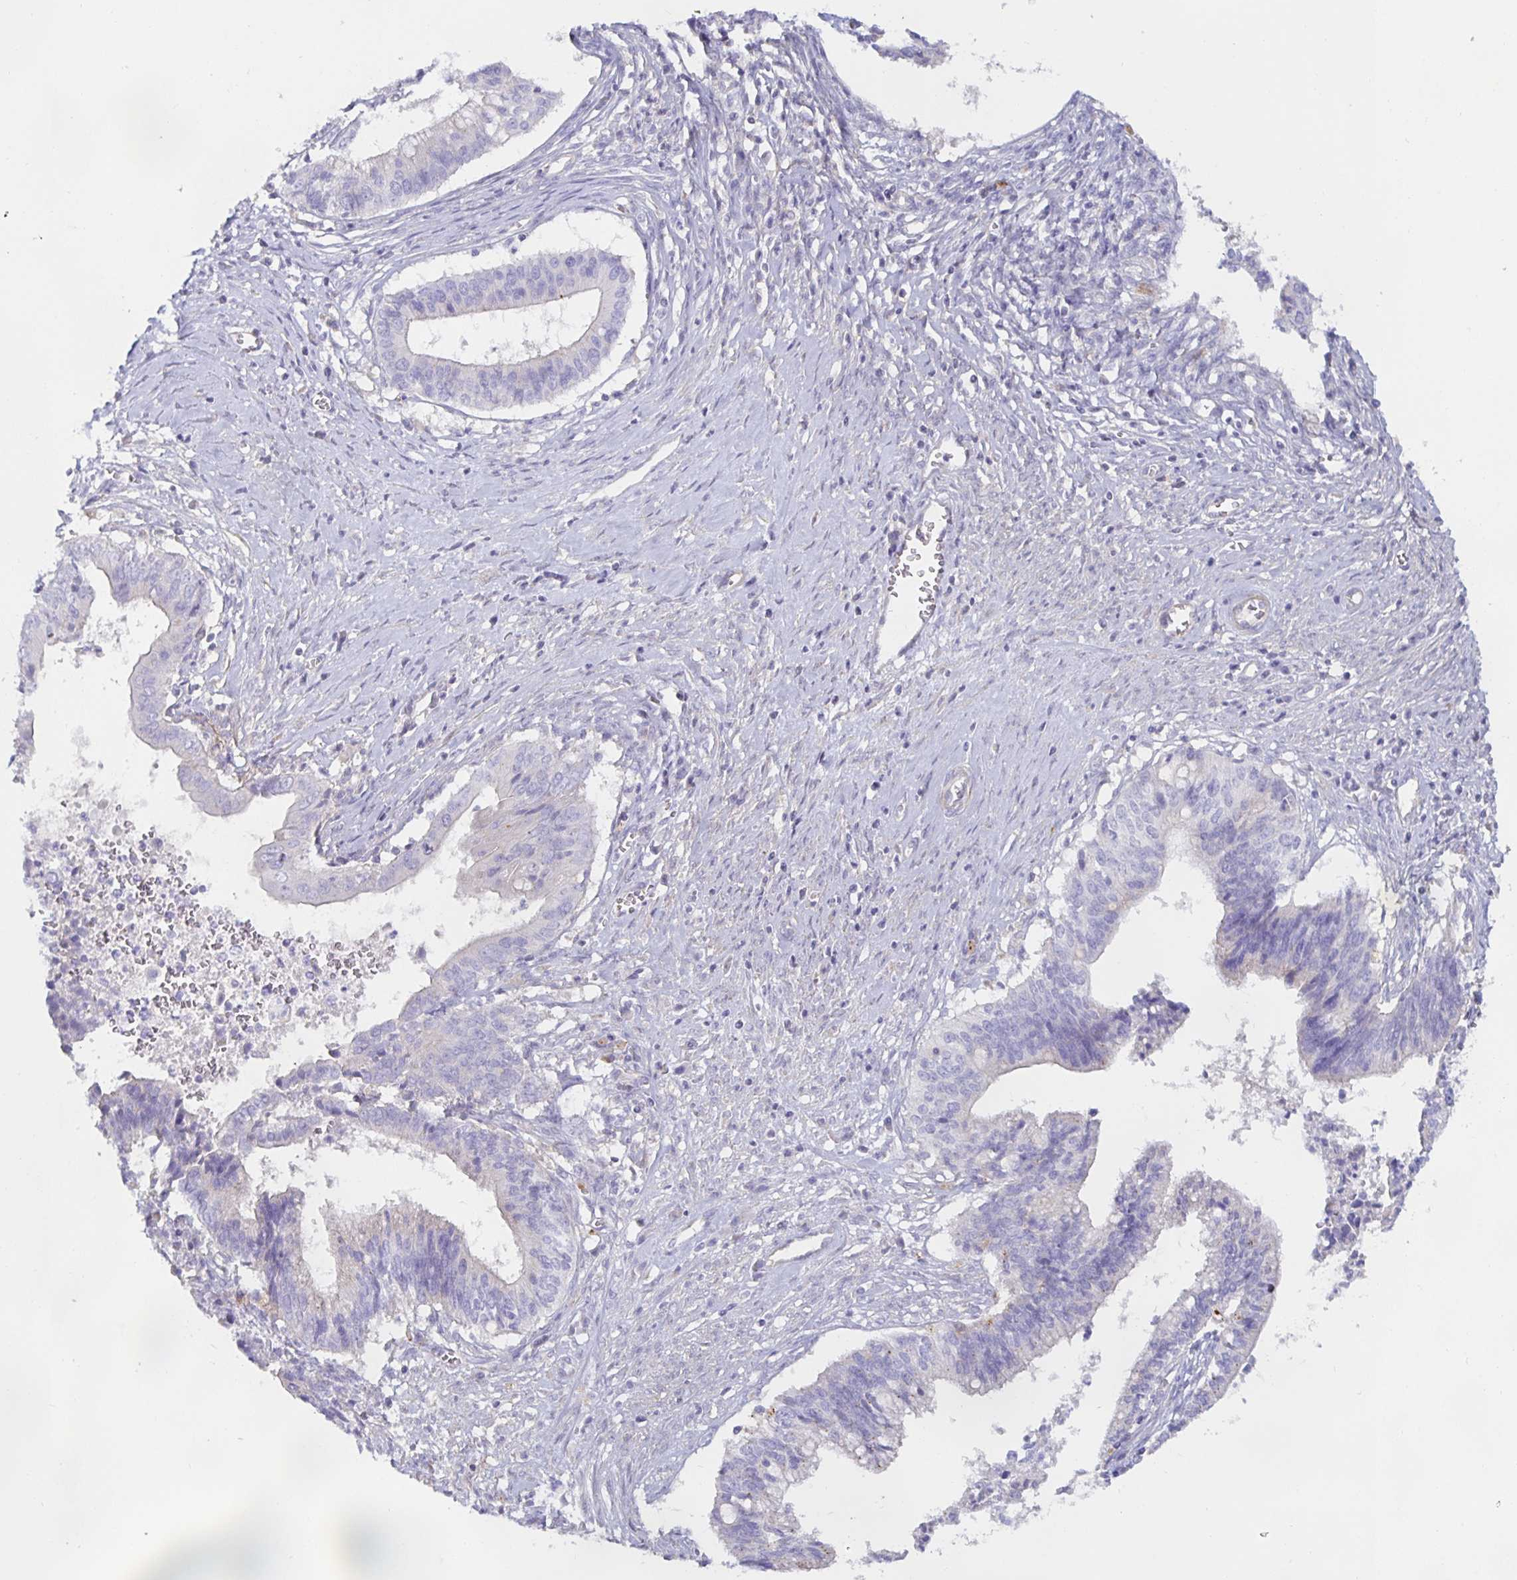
{"staining": {"intensity": "negative", "quantity": "none", "location": "none"}, "tissue": "cervical cancer", "cell_type": "Tumor cells", "image_type": "cancer", "snomed": [{"axis": "morphology", "description": "Adenocarcinoma, NOS"}, {"axis": "topography", "description": "Cervix"}], "caption": "Immunohistochemistry micrograph of neoplastic tissue: human adenocarcinoma (cervical) stained with DAB exhibits no significant protein expression in tumor cells.", "gene": "METTL22", "patient": {"sex": "female", "age": 44}}